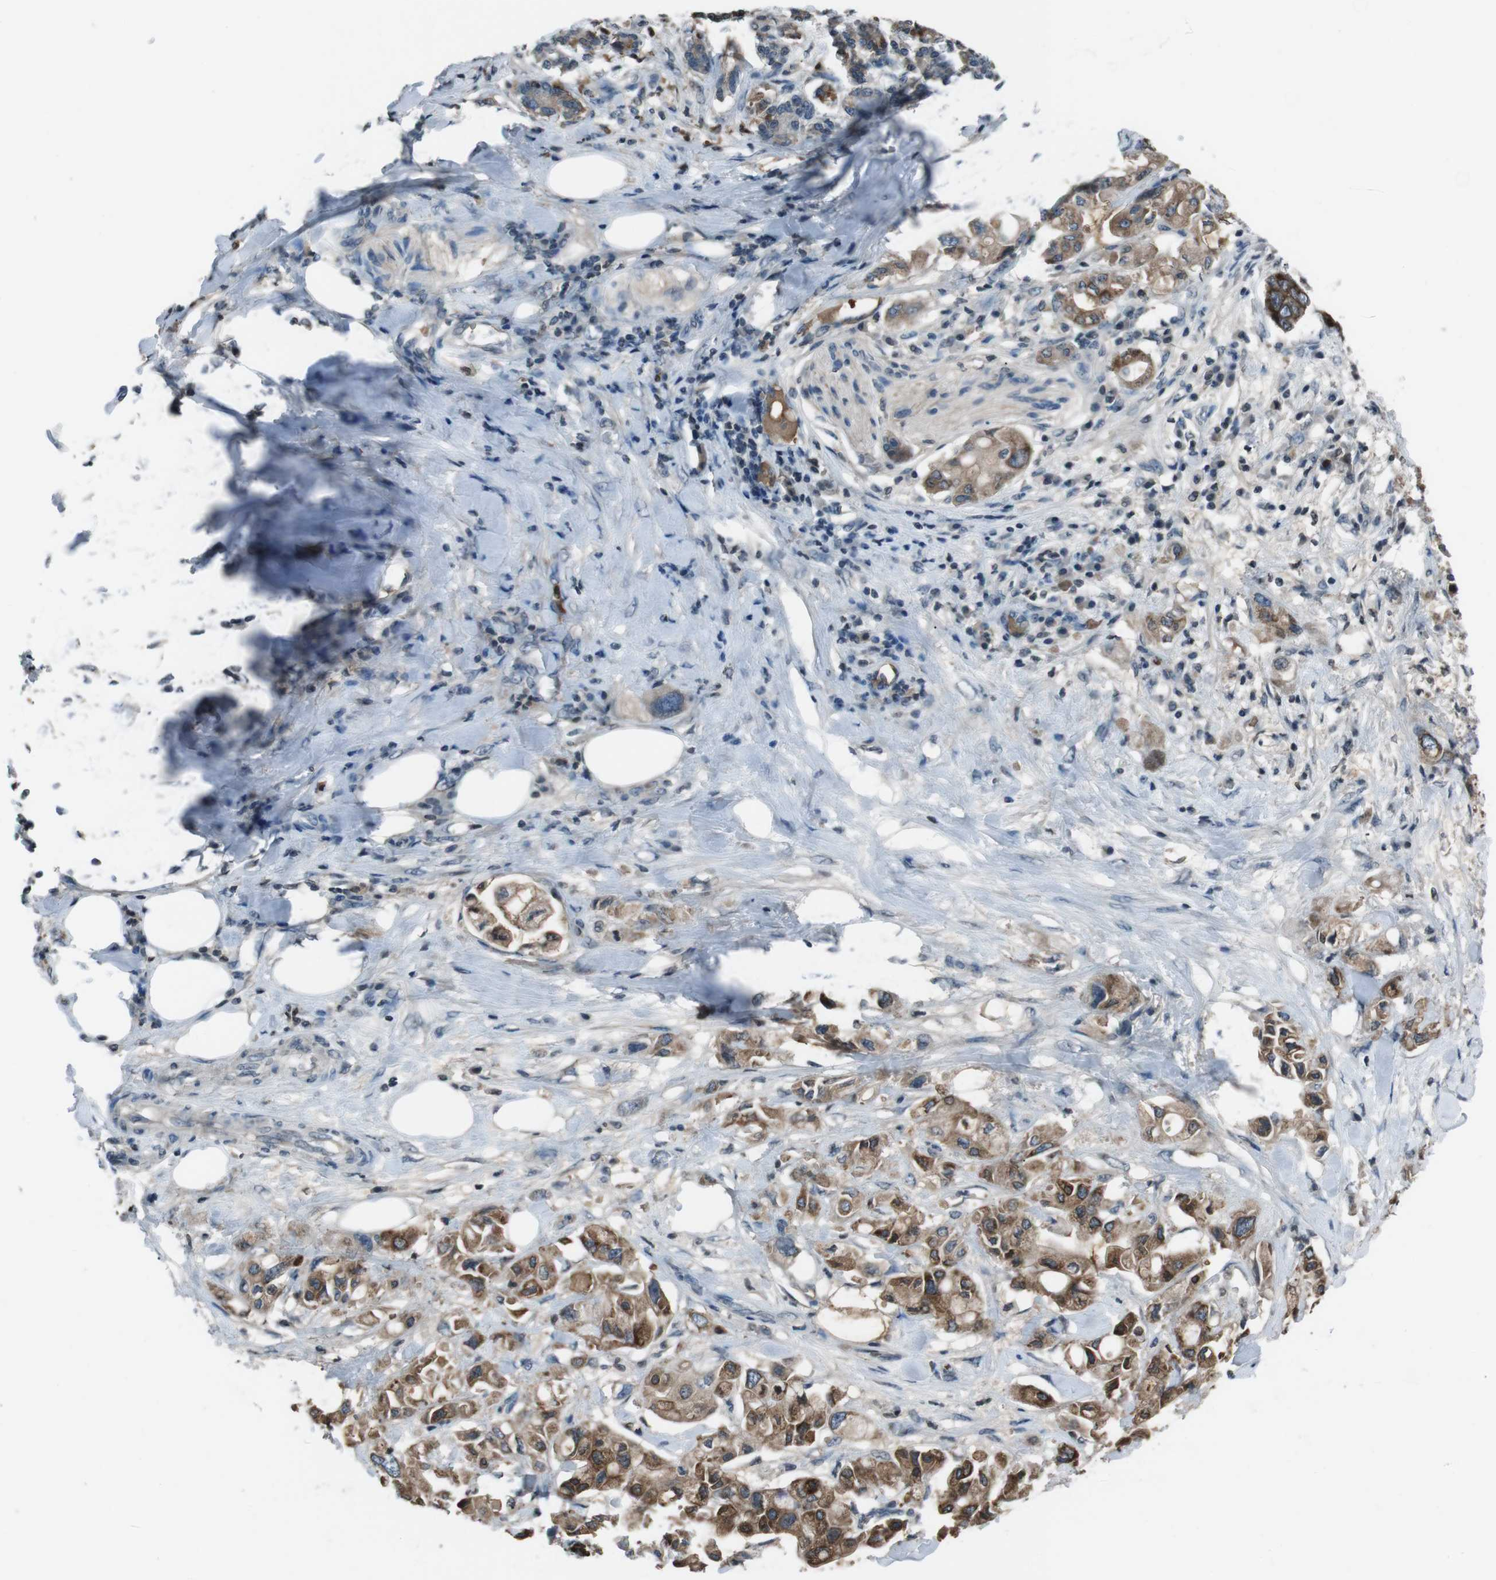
{"staining": {"intensity": "moderate", "quantity": ">75%", "location": "cytoplasmic/membranous"}, "tissue": "pancreatic cancer", "cell_type": "Tumor cells", "image_type": "cancer", "snomed": [{"axis": "morphology", "description": "Adenocarcinoma, NOS"}, {"axis": "topography", "description": "Pancreas"}], "caption": "A brown stain shows moderate cytoplasmic/membranous staining of a protein in pancreatic adenocarcinoma tumor cells. The protein is shown in brown color, while the nuclei are stained blue.", "gene": "UGT1A6", "patient": {"sex": "female", "age": 56}}